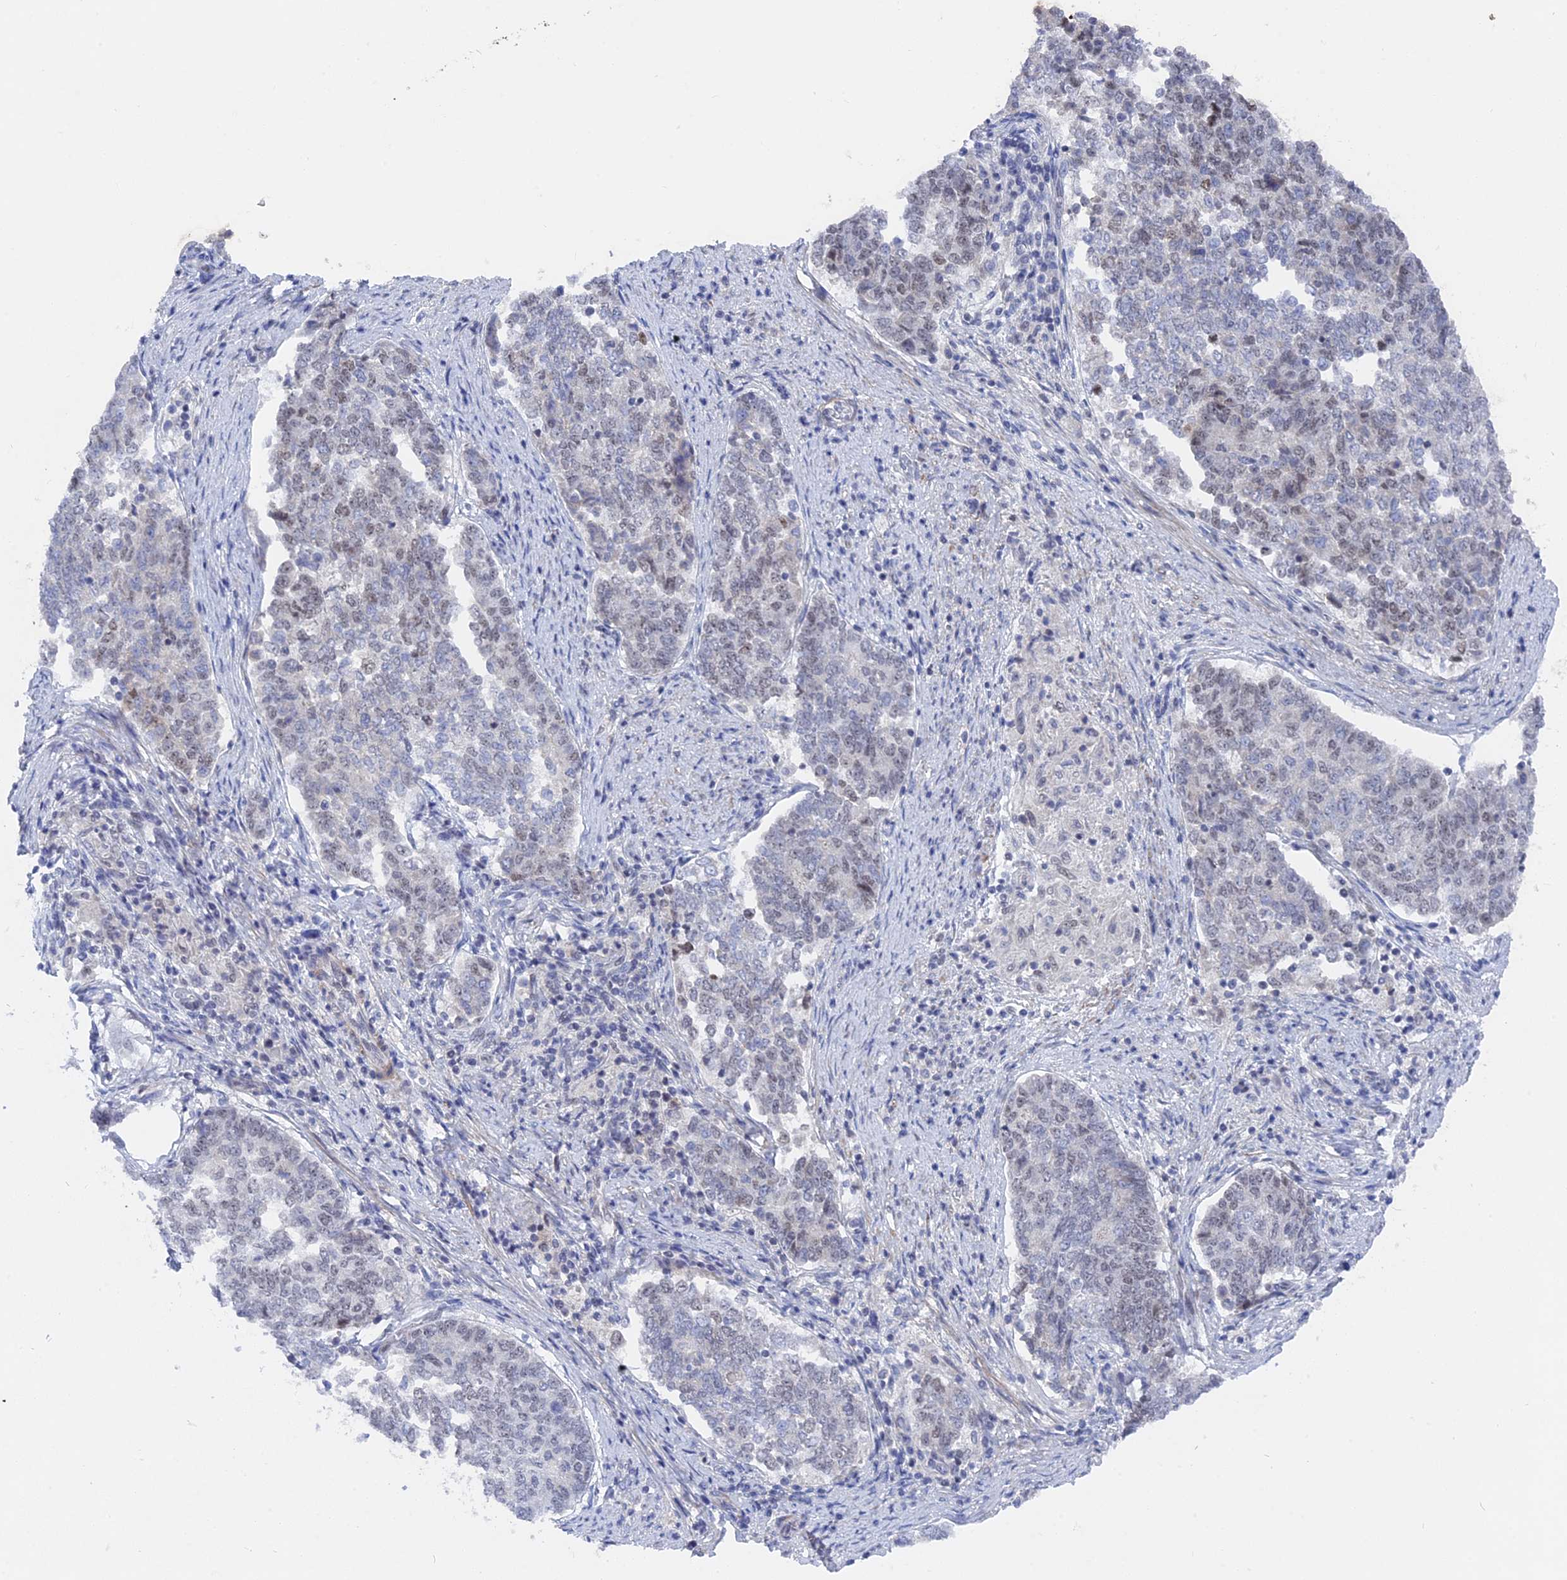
{"staining": {"intensity": "weak", "quantity": "<25%", "location": "nuclear"}, "tissue": "endometrial cancer", "cell_type": "Tumor cells", "image_type": "cancer", "snomed": [{"axis": "morphology", "description": "Adenocarcinoma, NOS"}, {"axis": "topography", "description": "Endometrium"}], "caption": "Protein analysis of endometrial cancer displays no significant staining in tumor cells. (DAB IHC visualized using brightfield microscopy, high magnification).", "gene": "BRD2", "patient": {"sex": "female", "age": 80}}